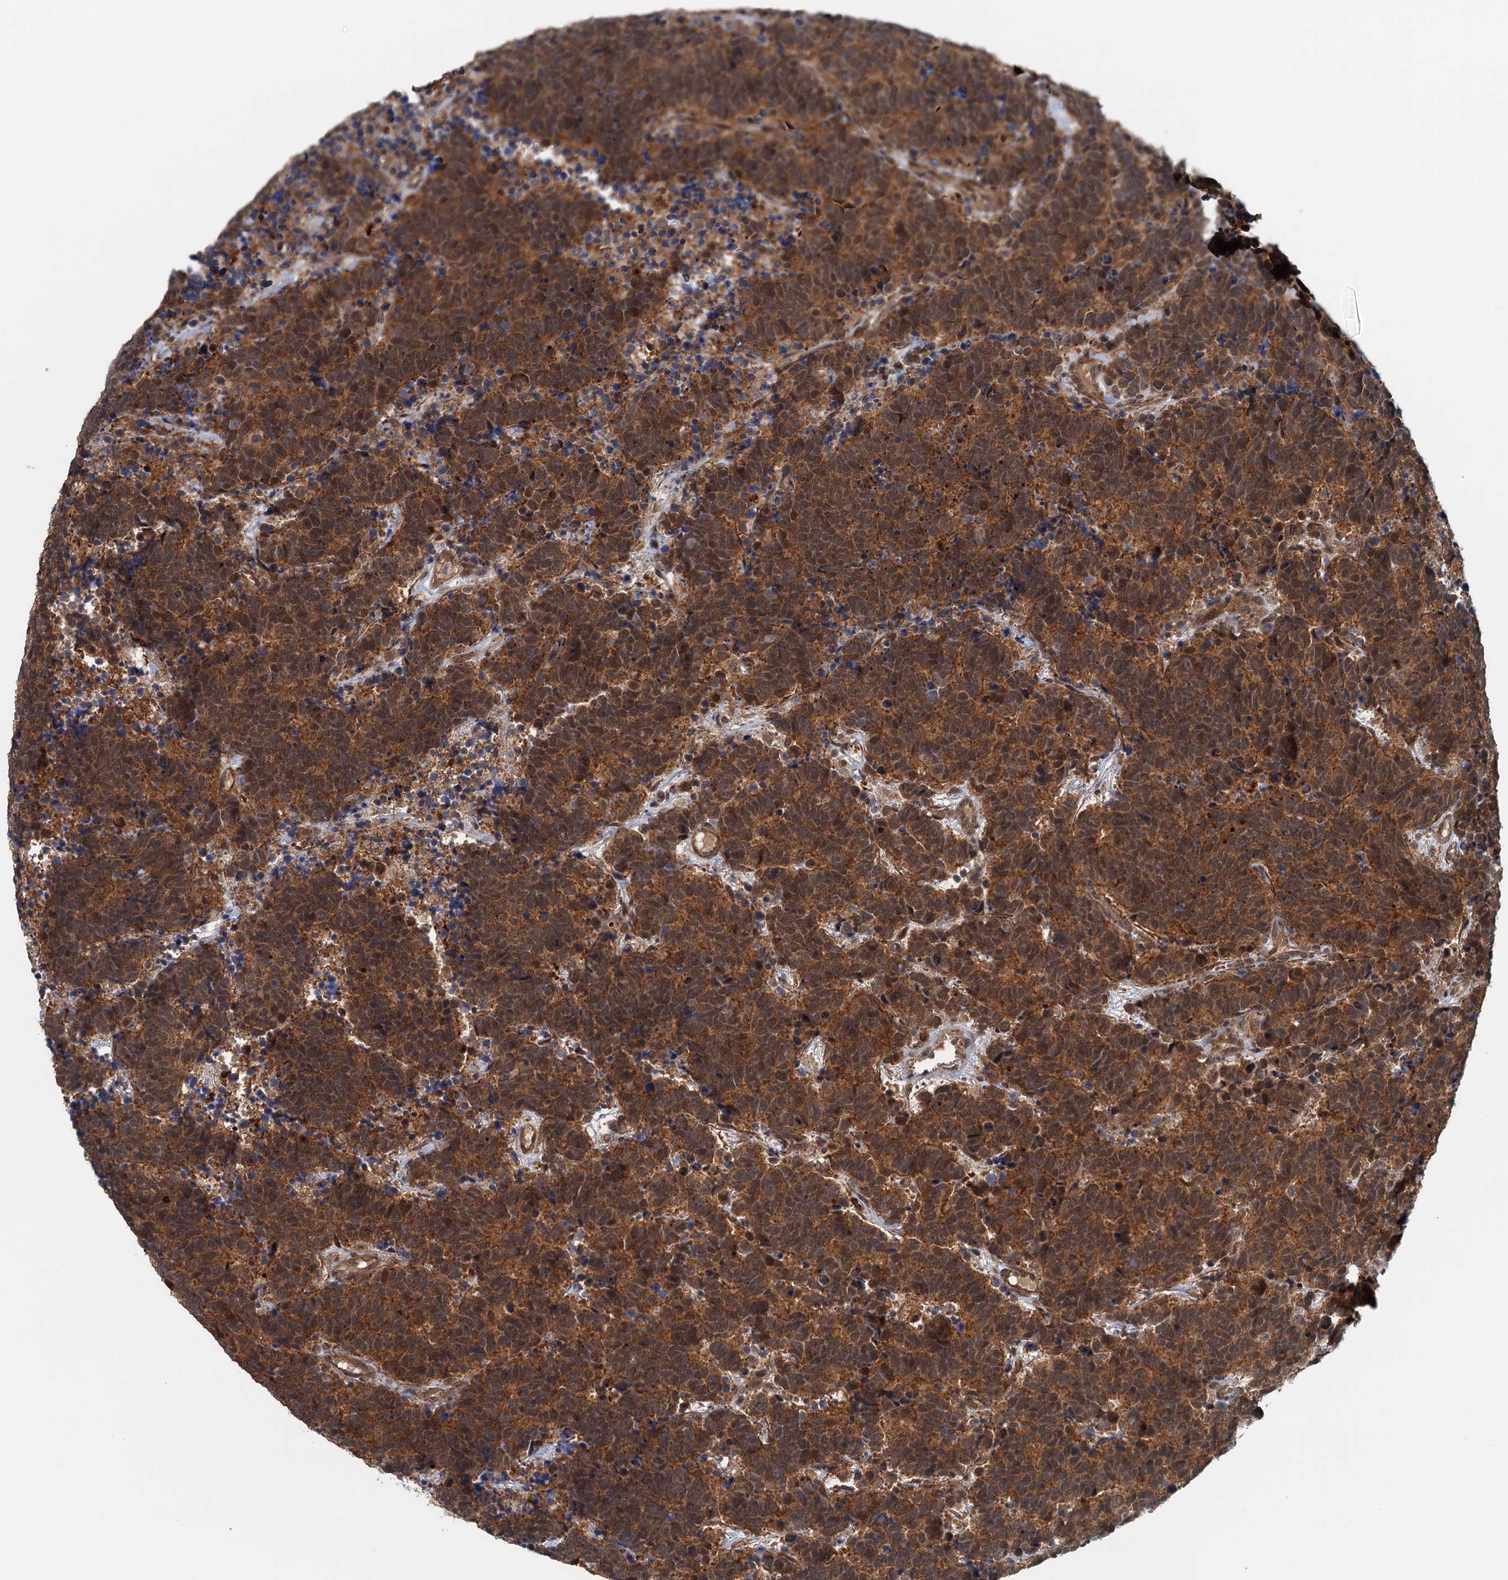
{"staining": {"intensity": "moderate", "quantity": ">75%", "location": "cytoplasmic/membranous,nuclear"}, "tissue": "carcinoid", "cell_type": "Tumor cells", "image_type": "cancer", "snomed": [{"axis": "morphology", "description": "Carcinoma, NOS"}, {"axis": "morphology", "description": "Carcinoid, malignant, NOS"}, {"axis": "topography", "description": "Urinary bladder"}], "caption": "The immunohistochemical stain shows moderate cytoplasmic/membranous and nuclear staining in tumor cells of carcinoid tissue.", "gene": "TAS2R42", "patient": {"sex": "male", "age": 57}}